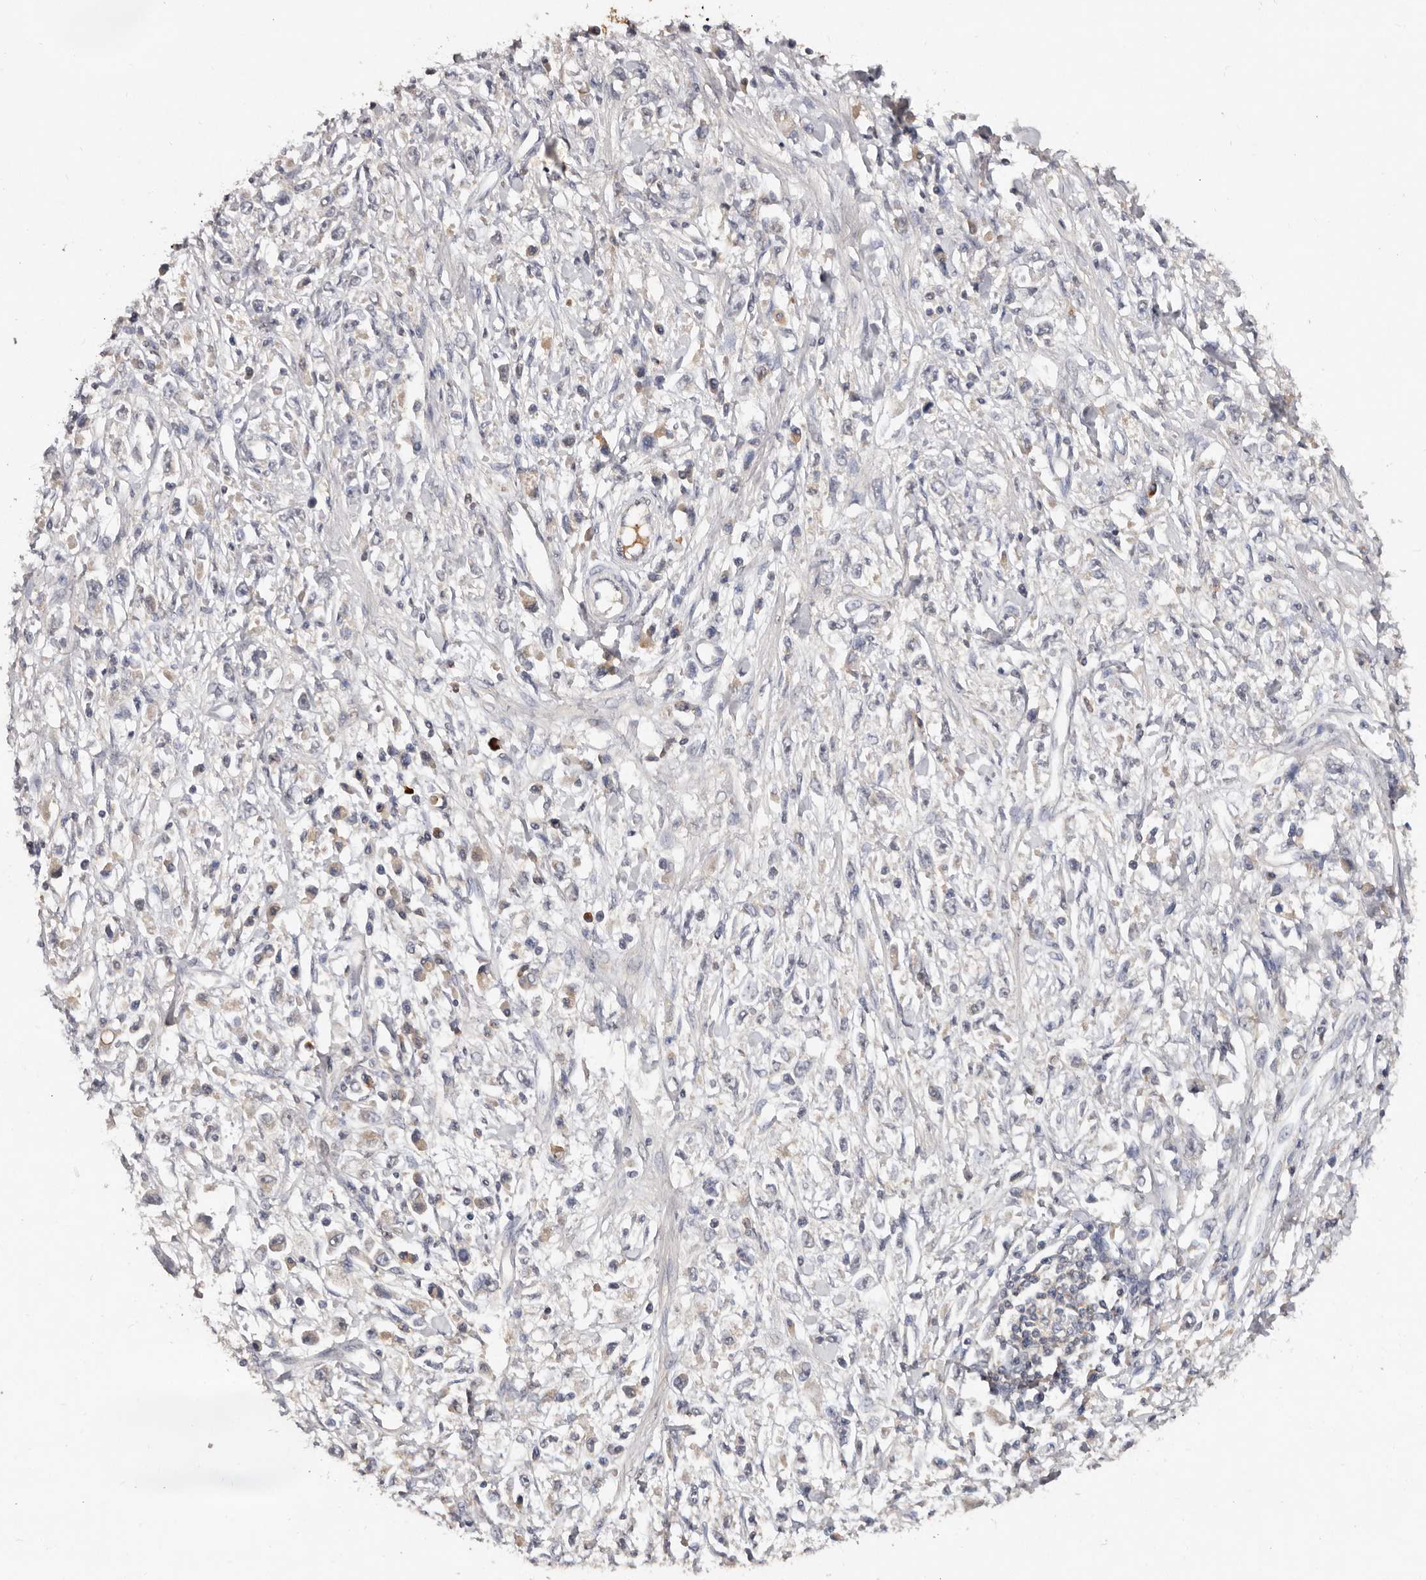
{"staining": {"intensity": "negative", "quantity": "none", "location": "none"}, "tissue": "stomach cancer", "cell_type": "Tumor cells", "image_type": "cancer", "snomed": [{"axis": "morphology", "description": "Adenocarcinoma, NOS"}, {"axis": "topography", "description": "Stomach"}], "caption": "Immunohistochemistry of adenocarcinoma (stomach) reveals no expression in tumor cells.", "gene": "EDEM1", "patient": {"sex": "female", "age": 59}}